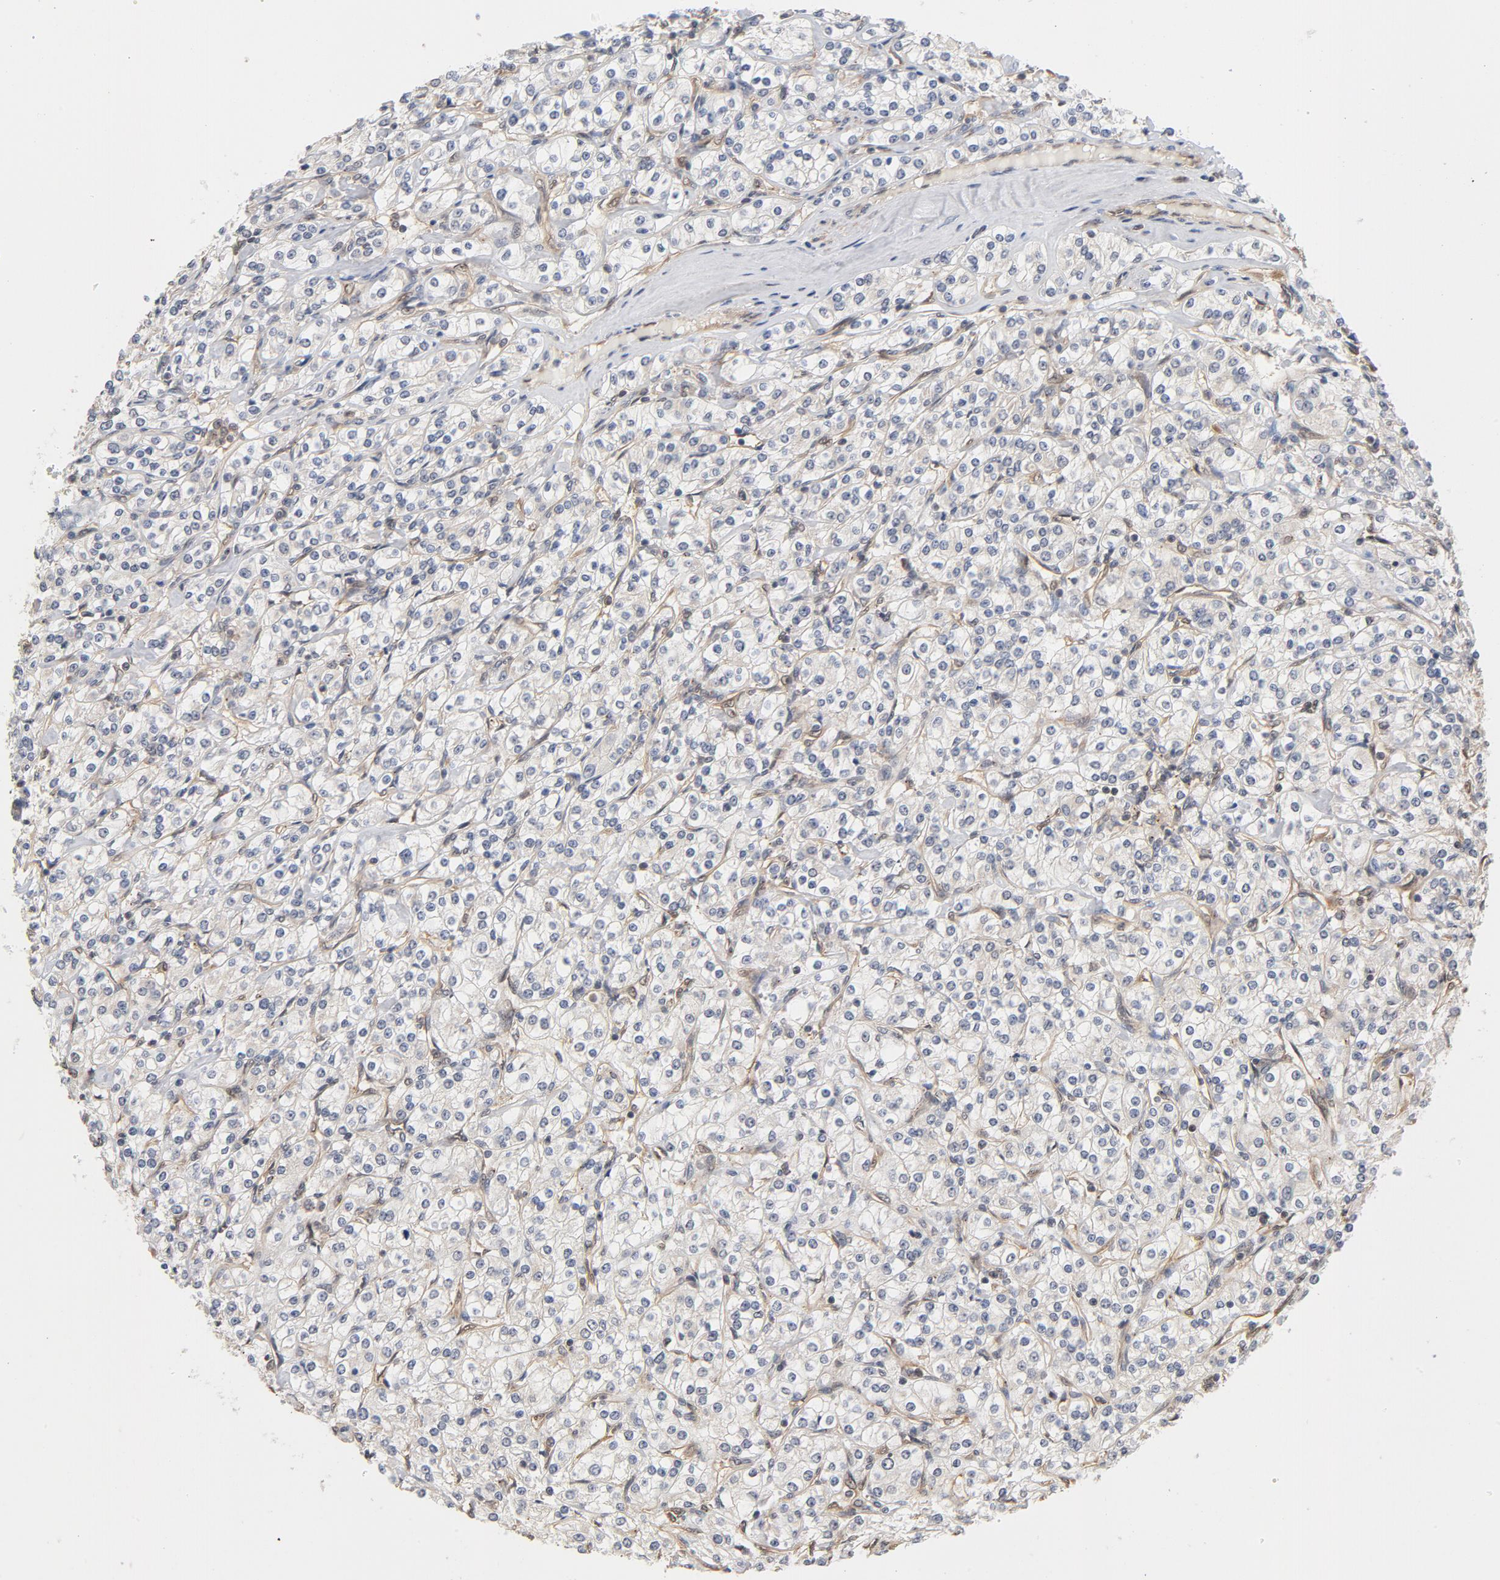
{"staining": {"intensity": "weak", "quantity": "<25%", "location": "cytoplasmic/membranous"}, "tissue": "renal cancer", "cell_type": "Tumor cells", "image_type": "cancer", "snomed": [{"axis": "morphology", "description": "Adenocarcinoma, NOS"}, {"axis": "topography", "description": "Kidney"}], "caption": "Immunohistochemistry (IHC) of adenocarcinoma (renal) reveals no staining in tumor cells.", "gene": "CDC37", "patient": {"sex": "male", "age": 77}}